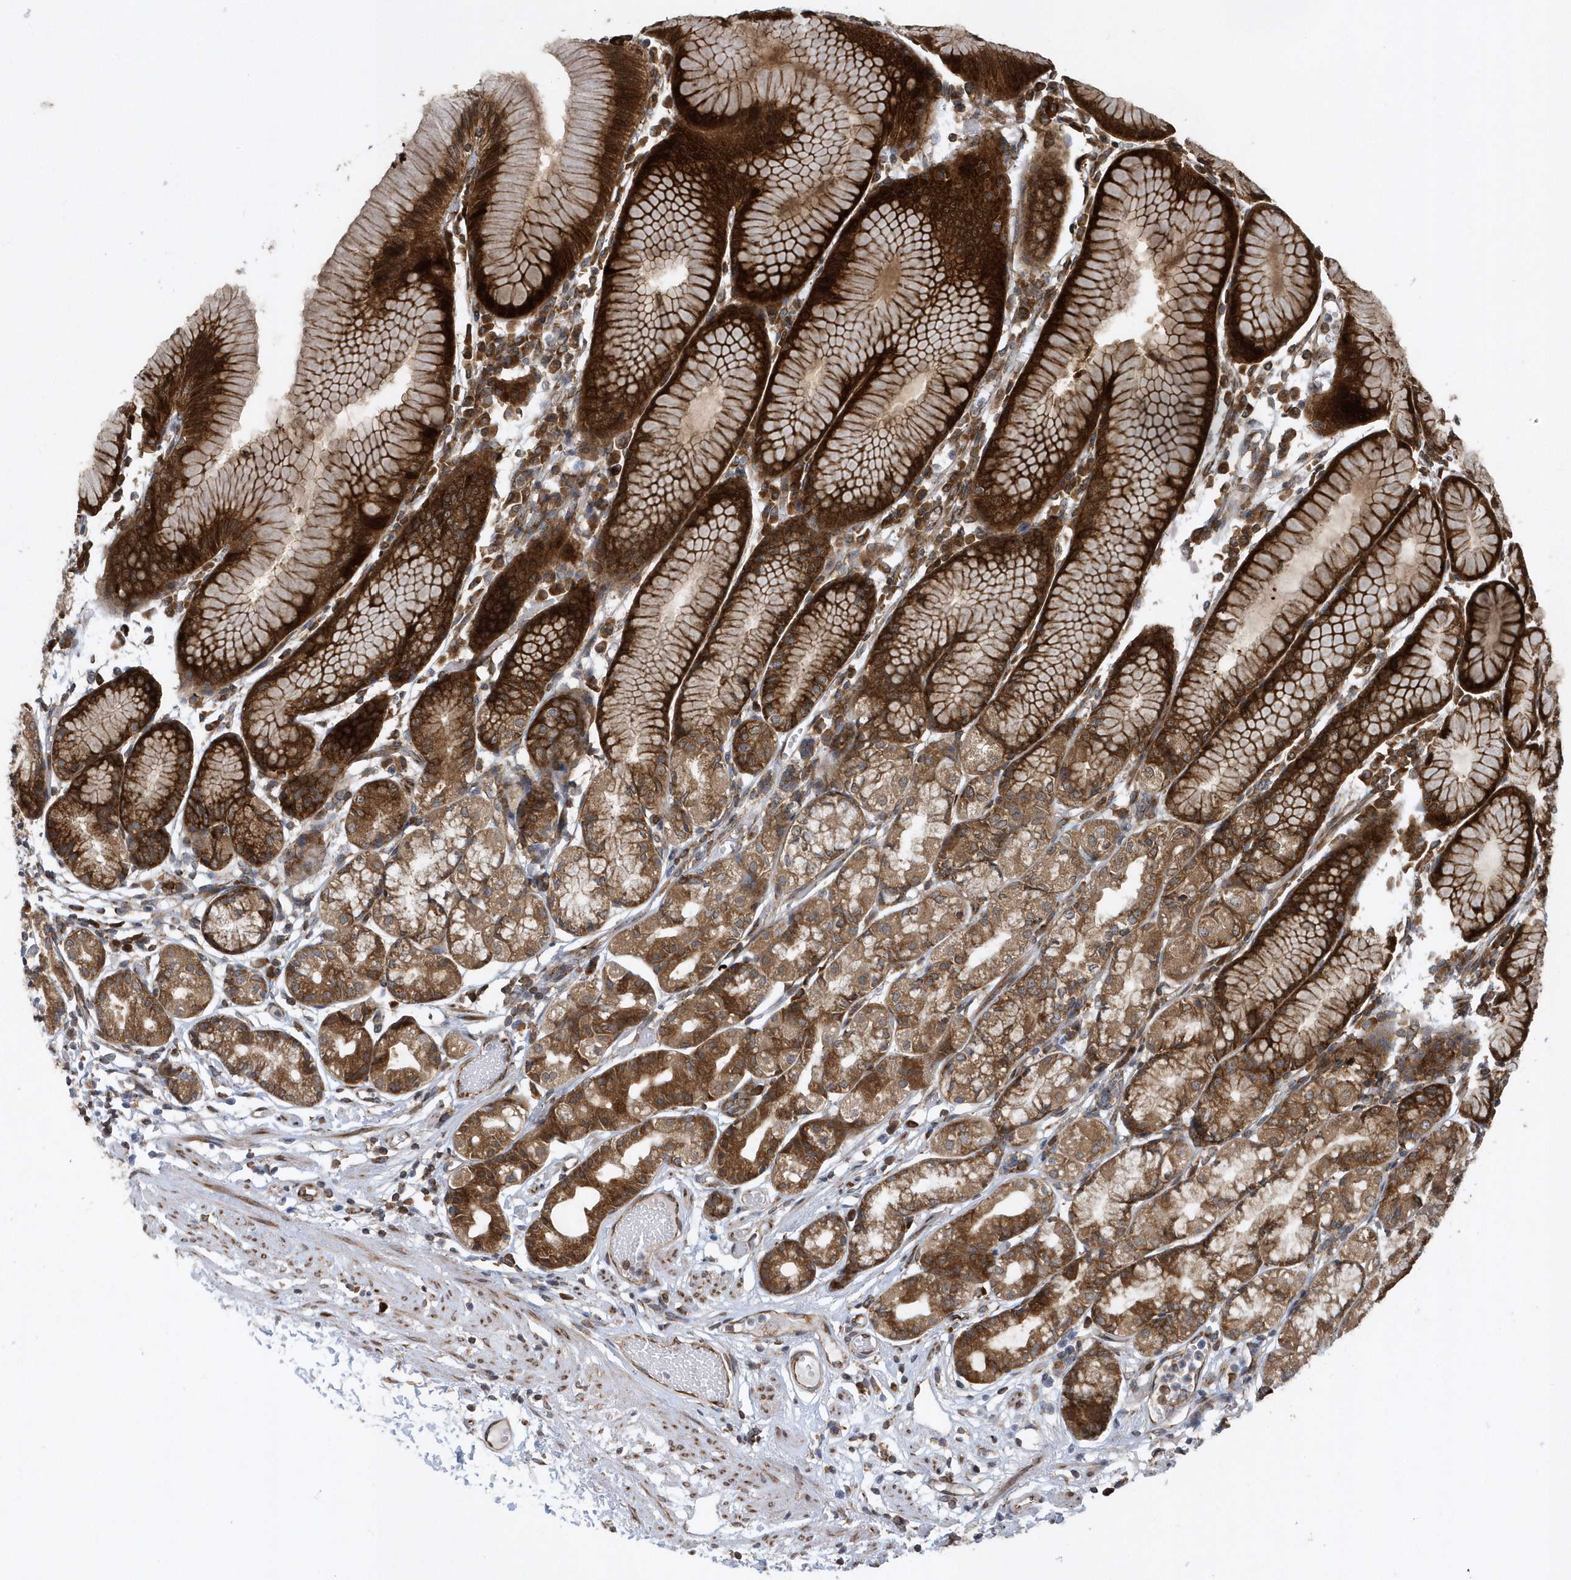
{"staining": {"intensity": "strong", "quantity": ">75%", "location": "cytoplasmic/membranous"}, "tissue": "stomach", "cell_type": "Glandular cells", "image_type": "normal", "snomed": [{"axis": "morphology", "description": "Normal tissue, NOS"}, {"axis": "topography", "description": "Stomach"}], "caption": "Immunohistochemistry (IHC) of normal stomach shows high levels of strong cytoplasmic/membranous expression in approximately >75% of glandular cells. (IHC, brightfield microscopy, high magnification).", "gene": "PHF1", "patient": {"sex": "female", "age": 57}}